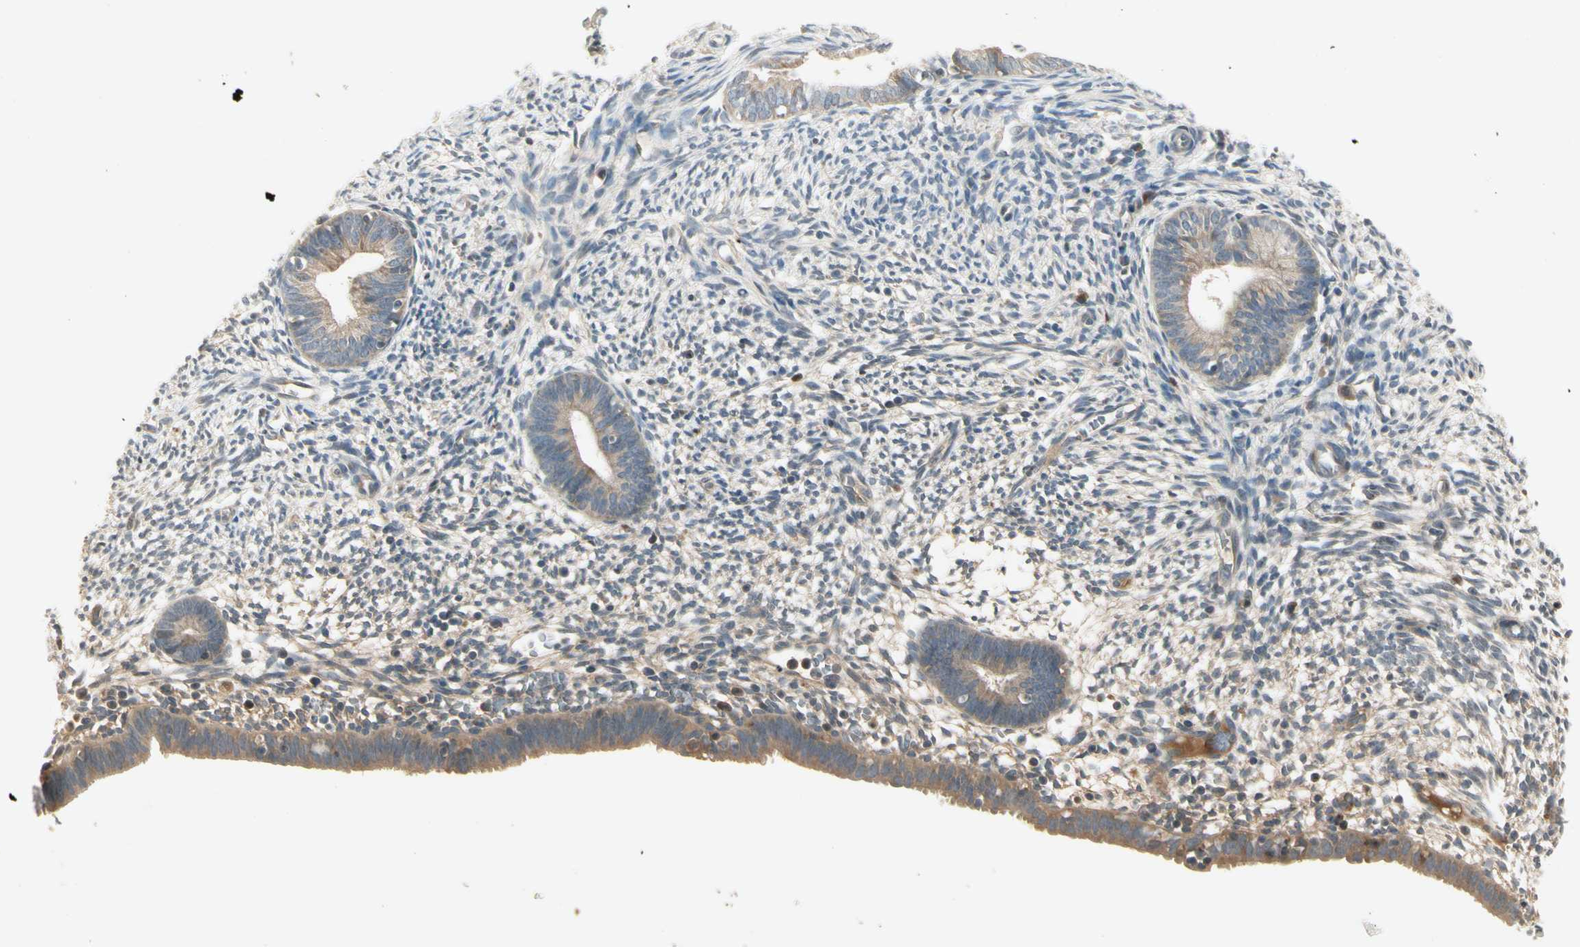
{"staining": {"intensity": "weak", "quantity": "<25%", "location": "cytoplasmic/membranous"}, "tissue": "endometrium", "cell_type": "Cells in endometrial stroma", "image_type": "normal", "snomed": [{"axis": "morphology", "description": "Normal tissue, NOS"}, {"axis": "morphology", "description": "Atrophy, NOS"}, {"axis": "topography", "description": "Uterus"}, {"axis": "topography", "description": "Endometrium"}], "caption": "High power microscopy image of an immunohistochemistry histopathology image of normal endometrium, revealing no significant expression in cells in endometrial stroma. Brightfield microscopy of immunohistochemistry stained with DAB (3,3'-diaminobenzidine) (brown) and hematoxylin (blue), captured at high magnification.", "gene": "CCL4", "patient": {"sex": "female", "age": 68}}